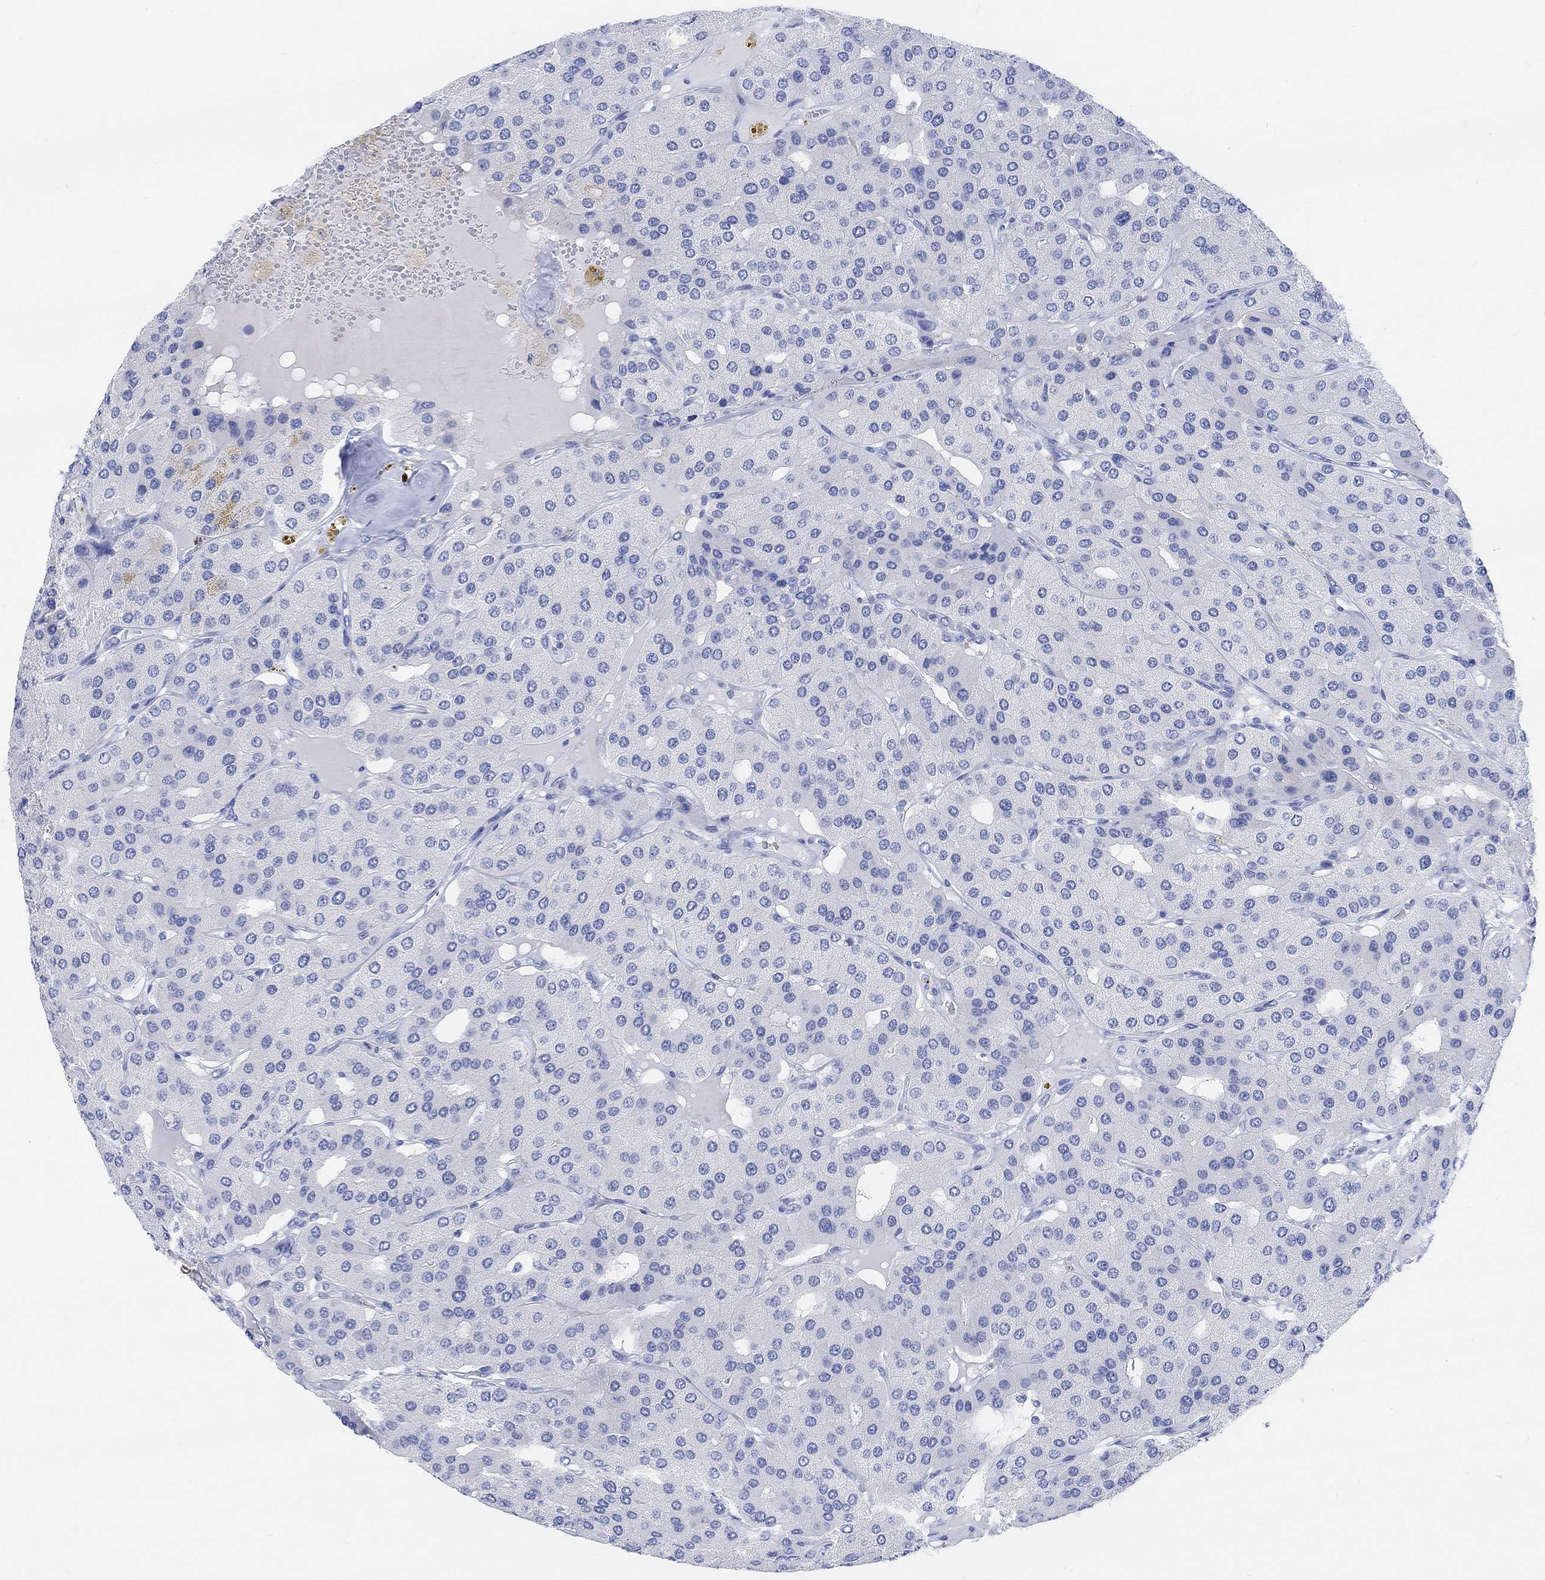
{"staining": {"intensity": "negative", "quantity": "none", "location": "none"}, "tissue": "parathyroid gland", "cell_type": "Glandular cells", "image_type": "normal", "snomed": [{"axis": "morphology", "description": "Normal tissue, NOS"}, {"axis": "morphology", "description": "Adenoma, NOS"}, {"axis": "topography", "description": "Parathyroid gland"}], "caption": "An IHC micrograph of normal parathyroid gland is shown. There is no staining in glandular cells of parathyroid gland. (DAB immunohistochemistry visualized using brightfield microscopy, high magnification).", "gene": "ENO4", "patient": {"sex": "female", "age": 86}}